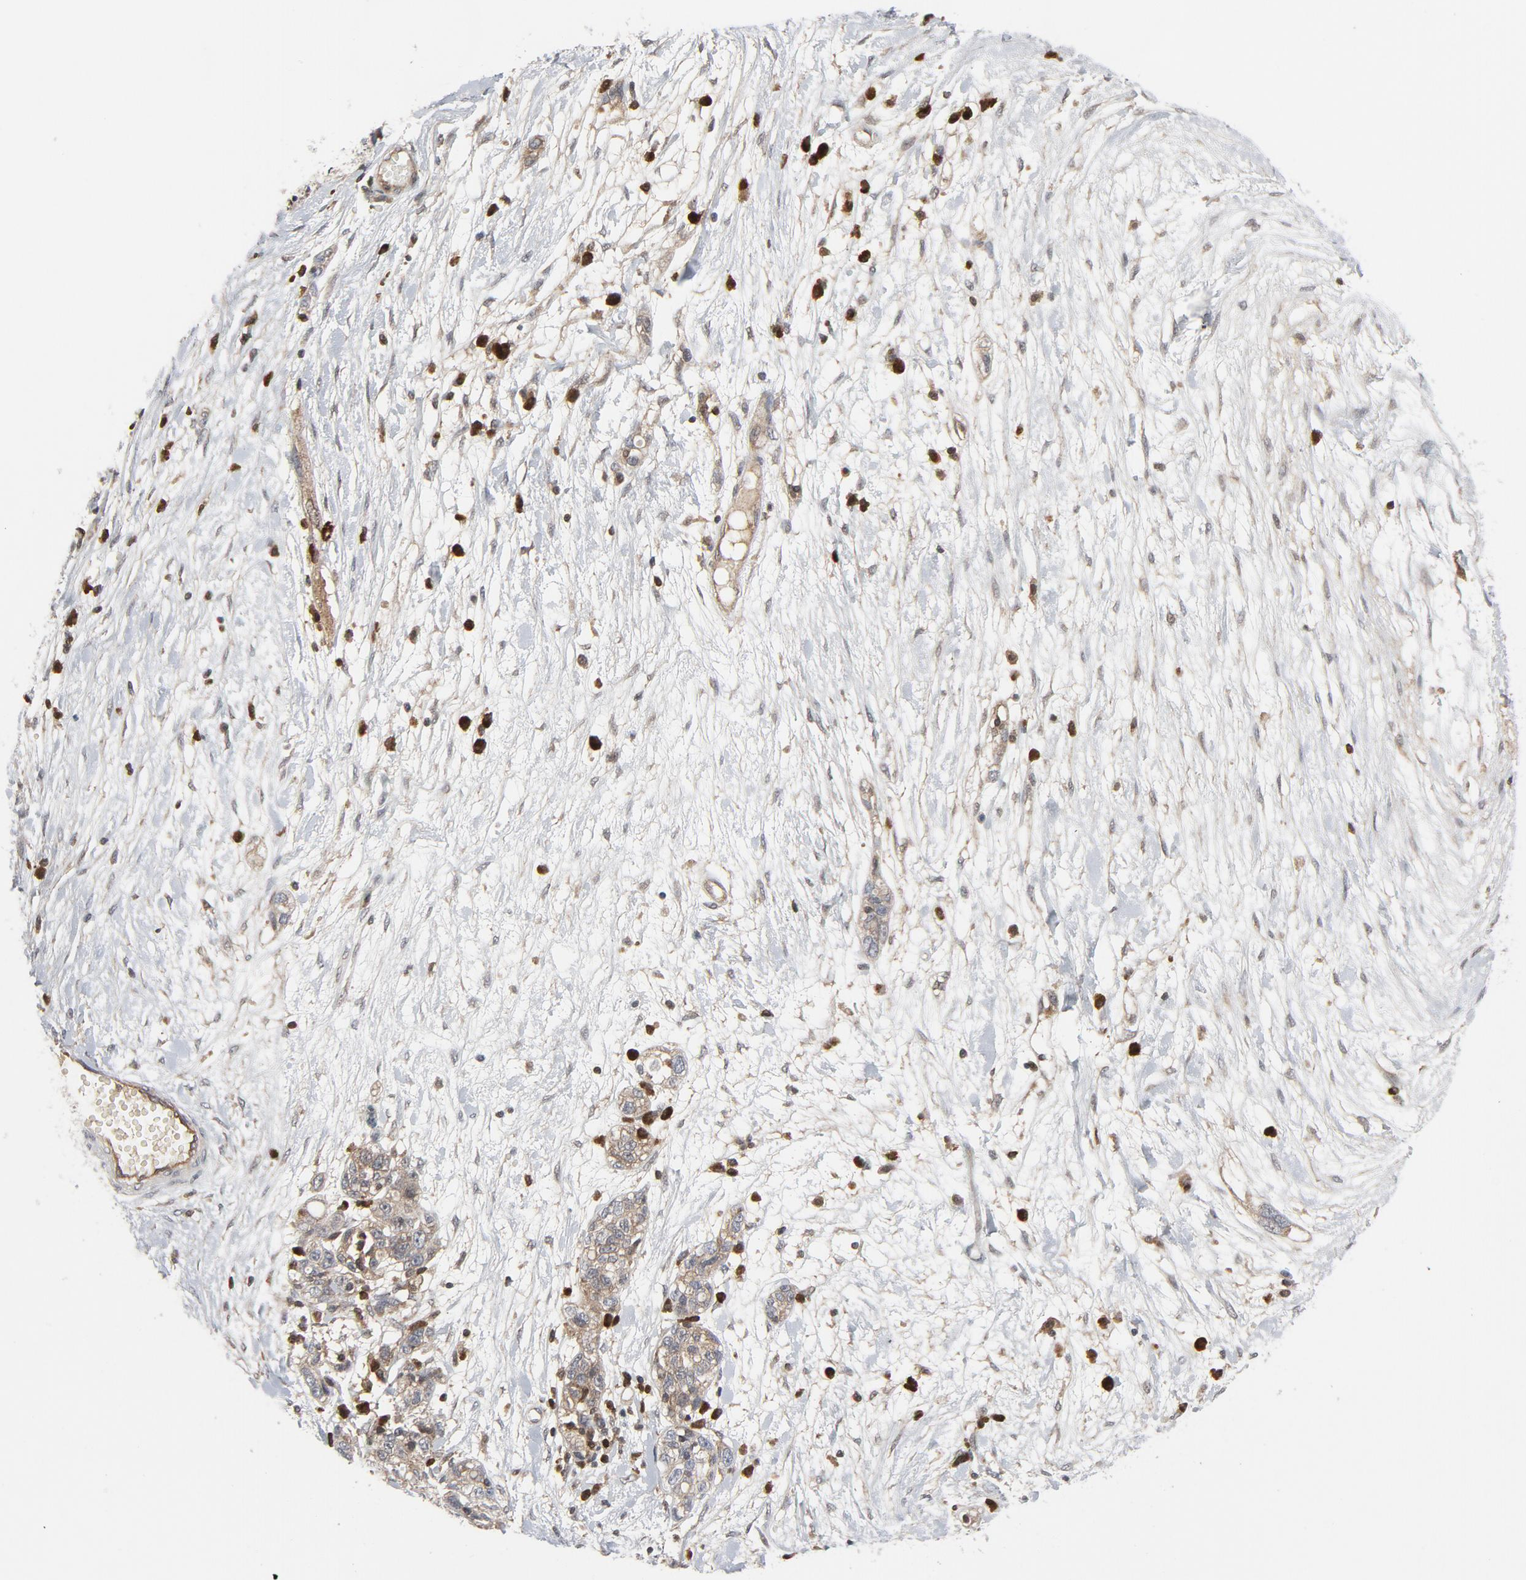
{"staining": {"intensity": "negative", "quantity": "none", "location": "none"}, "tissue": "ovarian cancer", "cell_type": "Tumor cells", "image_type": "cancer", "snomed": [{"axis": "morphology", "description": "Cystadenocarcinoma, serous, NOS"}, {"axis": "topography", "description": "Ovary"}], "caption": "Photomicrograph shows no protein staining in tumor cells of ovarian serous cystadenocarcinoma tissue. The staining was performed using DAB to visualize the protein expression in brown, while the nuclei were stained in blue with hematoxylin (Magnification: 20x).", "gene": "TRADD", "patient": {"sex": "female", "age": 71}}